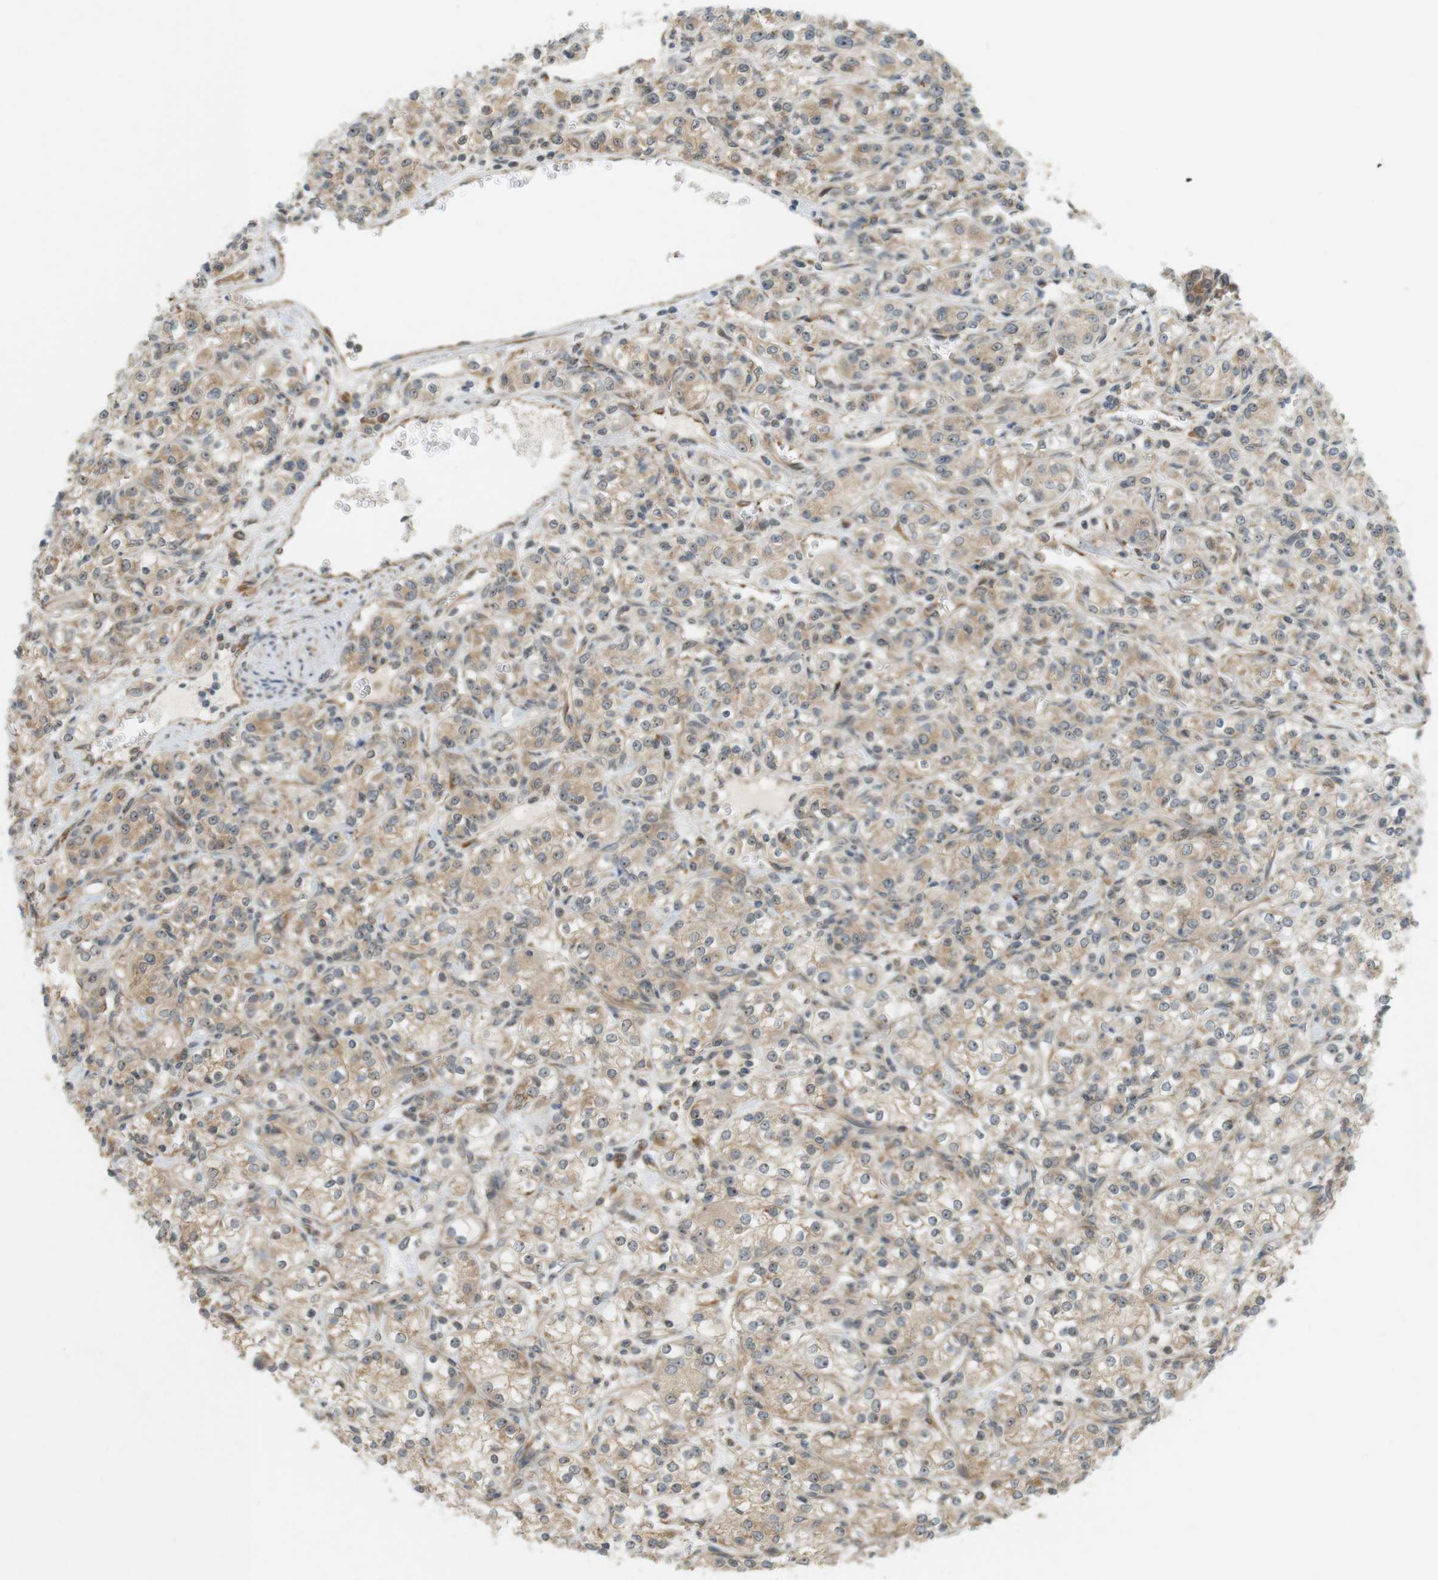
{"staining": {"intensity": "weak", "quantity": ">75%", "location": "cytoplasmic/membranous"}, "tissue": "renal cancer", "cell_type": "Tumor cells", "image_type": "cancer", "snomed": [{"axis": "morphology", "description": "Adenocarcinoma, NOS"}, {"axis": "topography", "description": "Kidney"}], "caption": "Immunohistochemistry staining of renal cancer (adenocarcinoma), which exhibits low levels of weak cytoplasmic/membranous staining in about >75% of tumor cells indicating weak cytoplasmic/membranous protein expression. The staining was performed using DAB (3,3'-diaminobenzidine) (brown) for protein detection and nuclei were counterstained in hematoxylin (blue).", "gene": "PA2G4", "patient": {"sex": "male", "age": 77}}